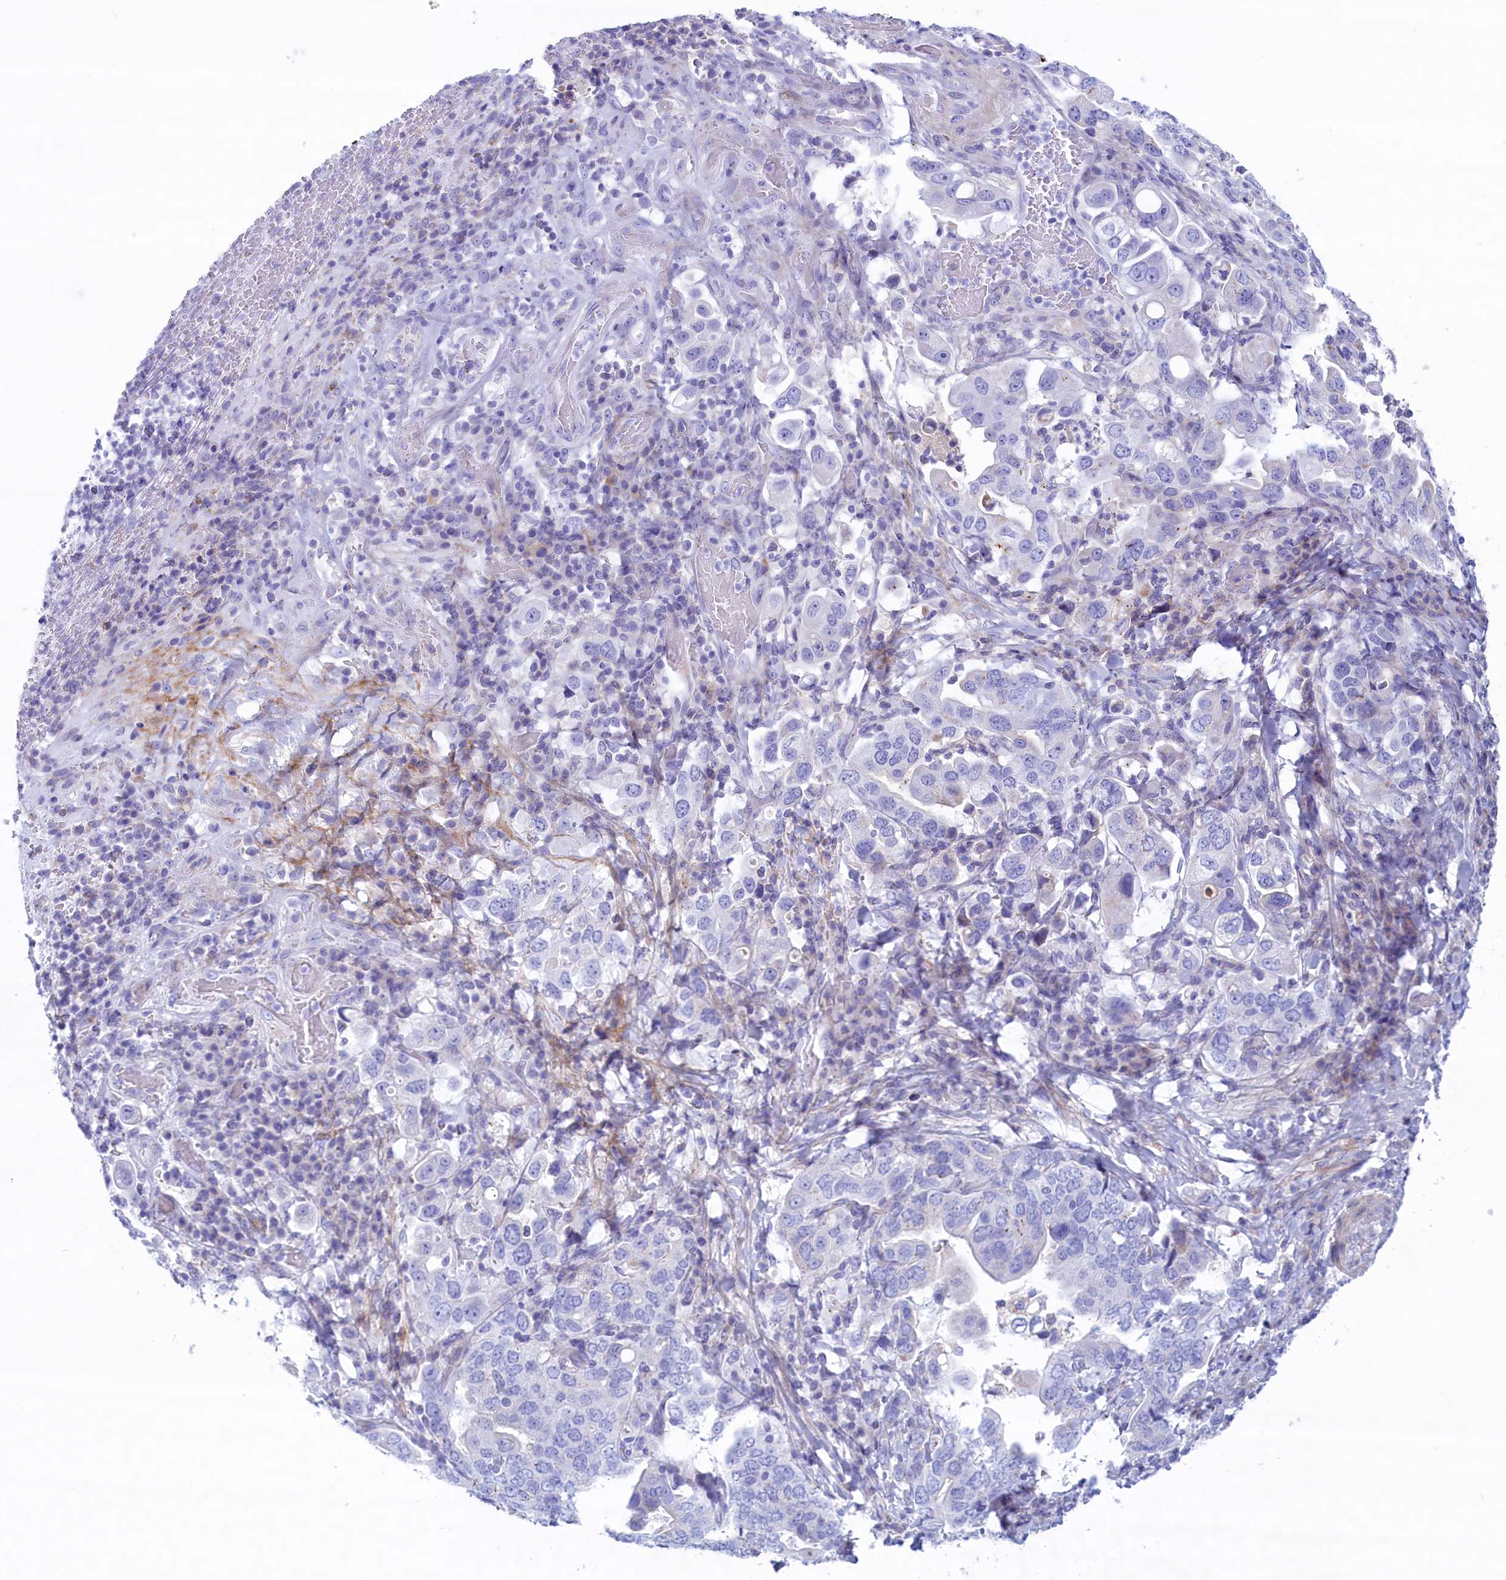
{"staining": {"intensity": "negative", "quantity": "none", "location": "none"}, "tissue": "stomach cancer", "cell_type": "Tumor cells", "image_type": "cancer", "snomed": [{"axis": "morphology", "description": "Adenocarcinoma, NOS"}, {"axis": "topography", "description": "Stomach, upper"}], "caption": "This is a histopathology image of immunohistochemistry (IHC) staining of adenocarcinoma (stomach), which shows no staining in tumor cells.", "gene": "MPV17L2", "patient": {"sex": "male", "age": 62}}